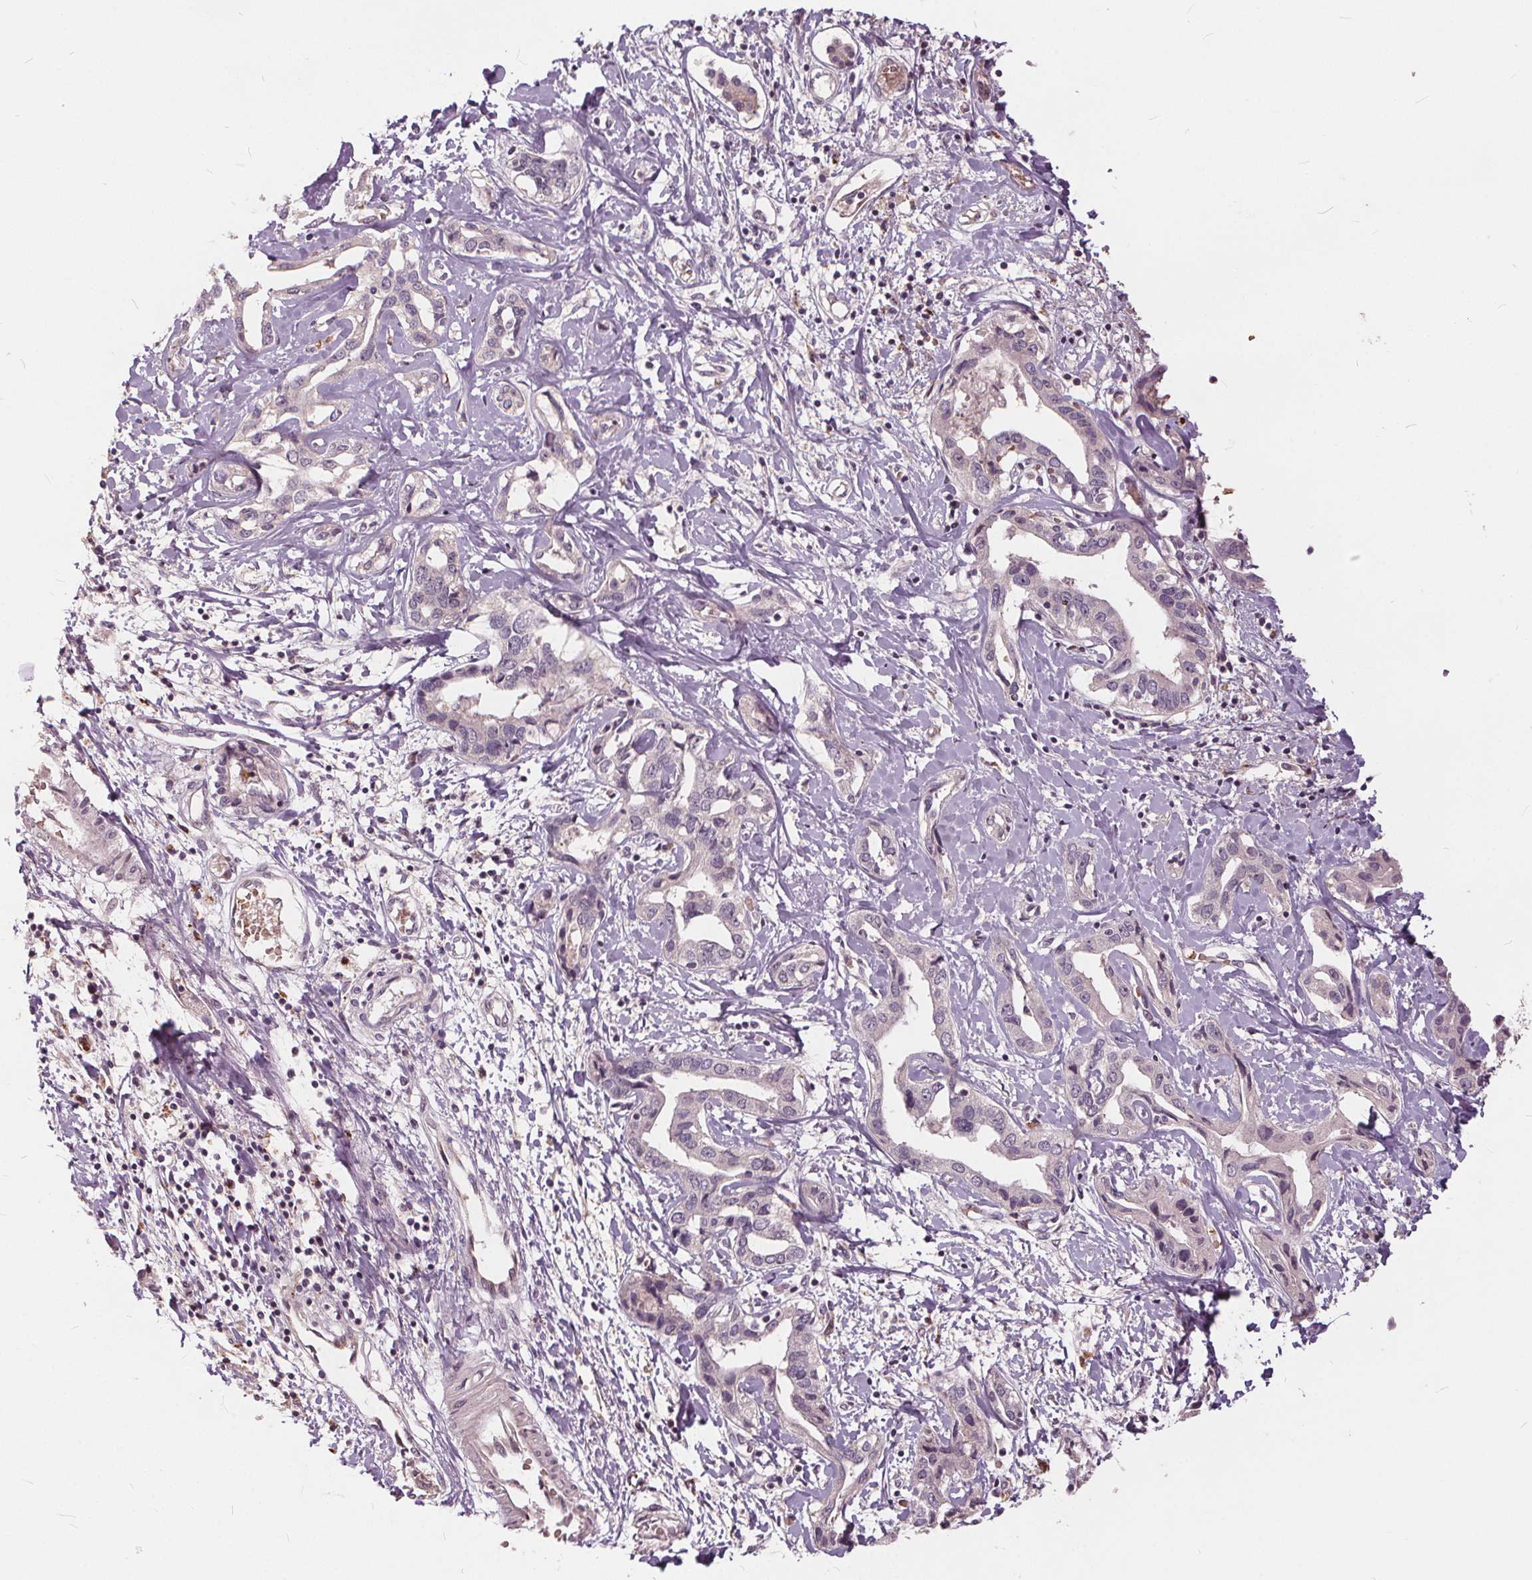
{"staining": {"intensity": "negative", "quantity": "none", "location": "none"}, "tissue": "liver cancer", "cell_type": "Tumor cells", "image_type": "cancer", "snomed": [{"axis": "morphology", "description": "Cholangiocarcinoma"}, {"axis": "topography", "description": "Liver"}], "caption": "This is an immunohistochemistry photomicrograph of human liver cholangiocarcinoma. There is no positivity in tumor cells.", "gene": "IPO13", "patient": {"sex": "male", "age": 59}}